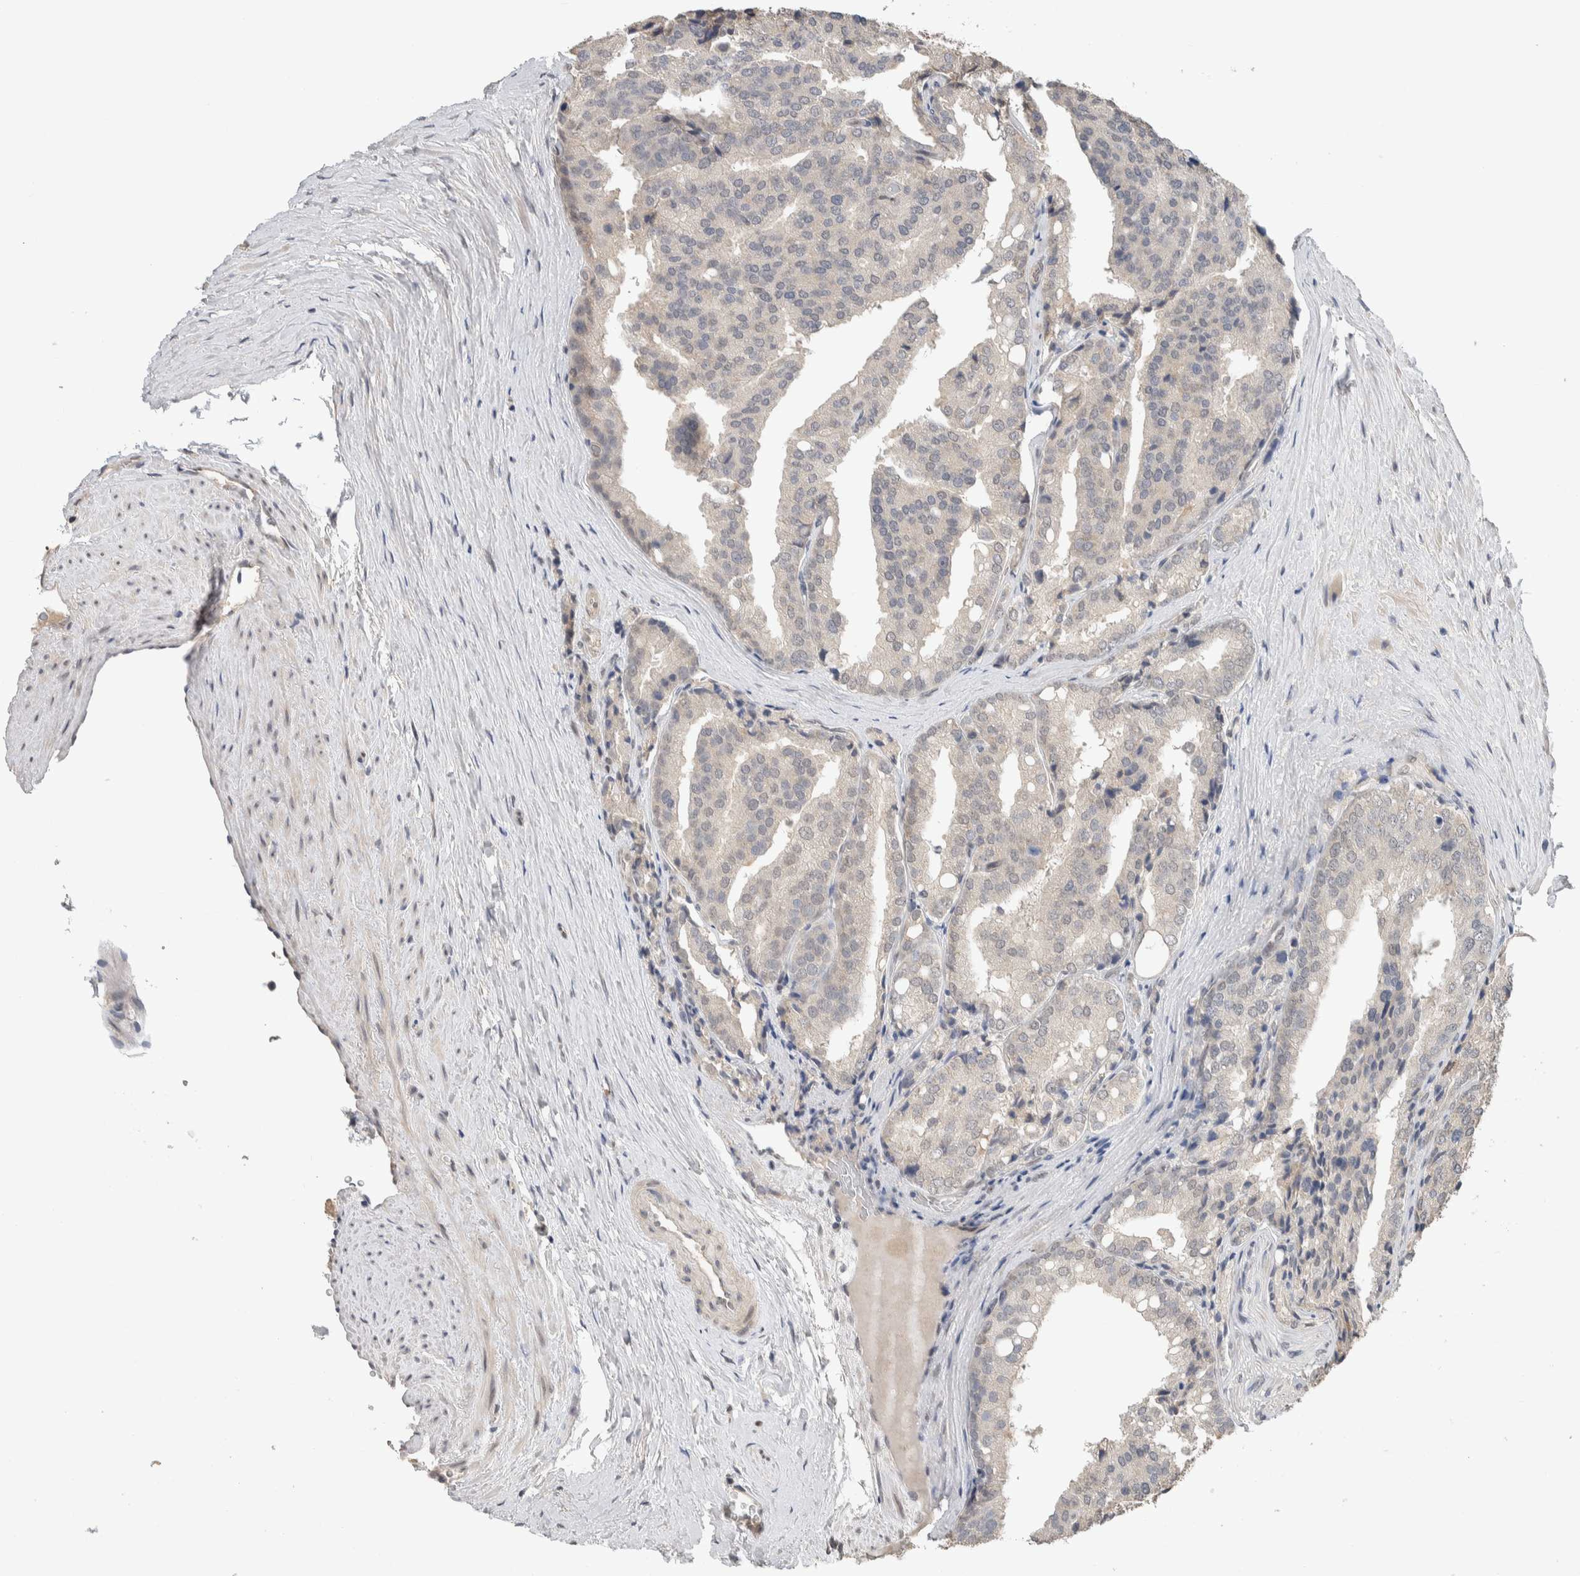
{"staining": {"intensity": "negative", "quantity": "none", "location": "none"}, "tissue": "prostate cancer", "cell_type": "Tumor cells", "image_type": "cancer", "snomed": [{"axis": "morphology", "description": "Adenocarcinoma, High grade"}, {"axis": "topography", "description": "Prostate"}], "caption": "IHC of human adenocarcinoma (high-grade) (prostate) reveals no staining in tumor cells.", "gene": "CYSRT1", "patient": {"sex": "male", "age": 50}}